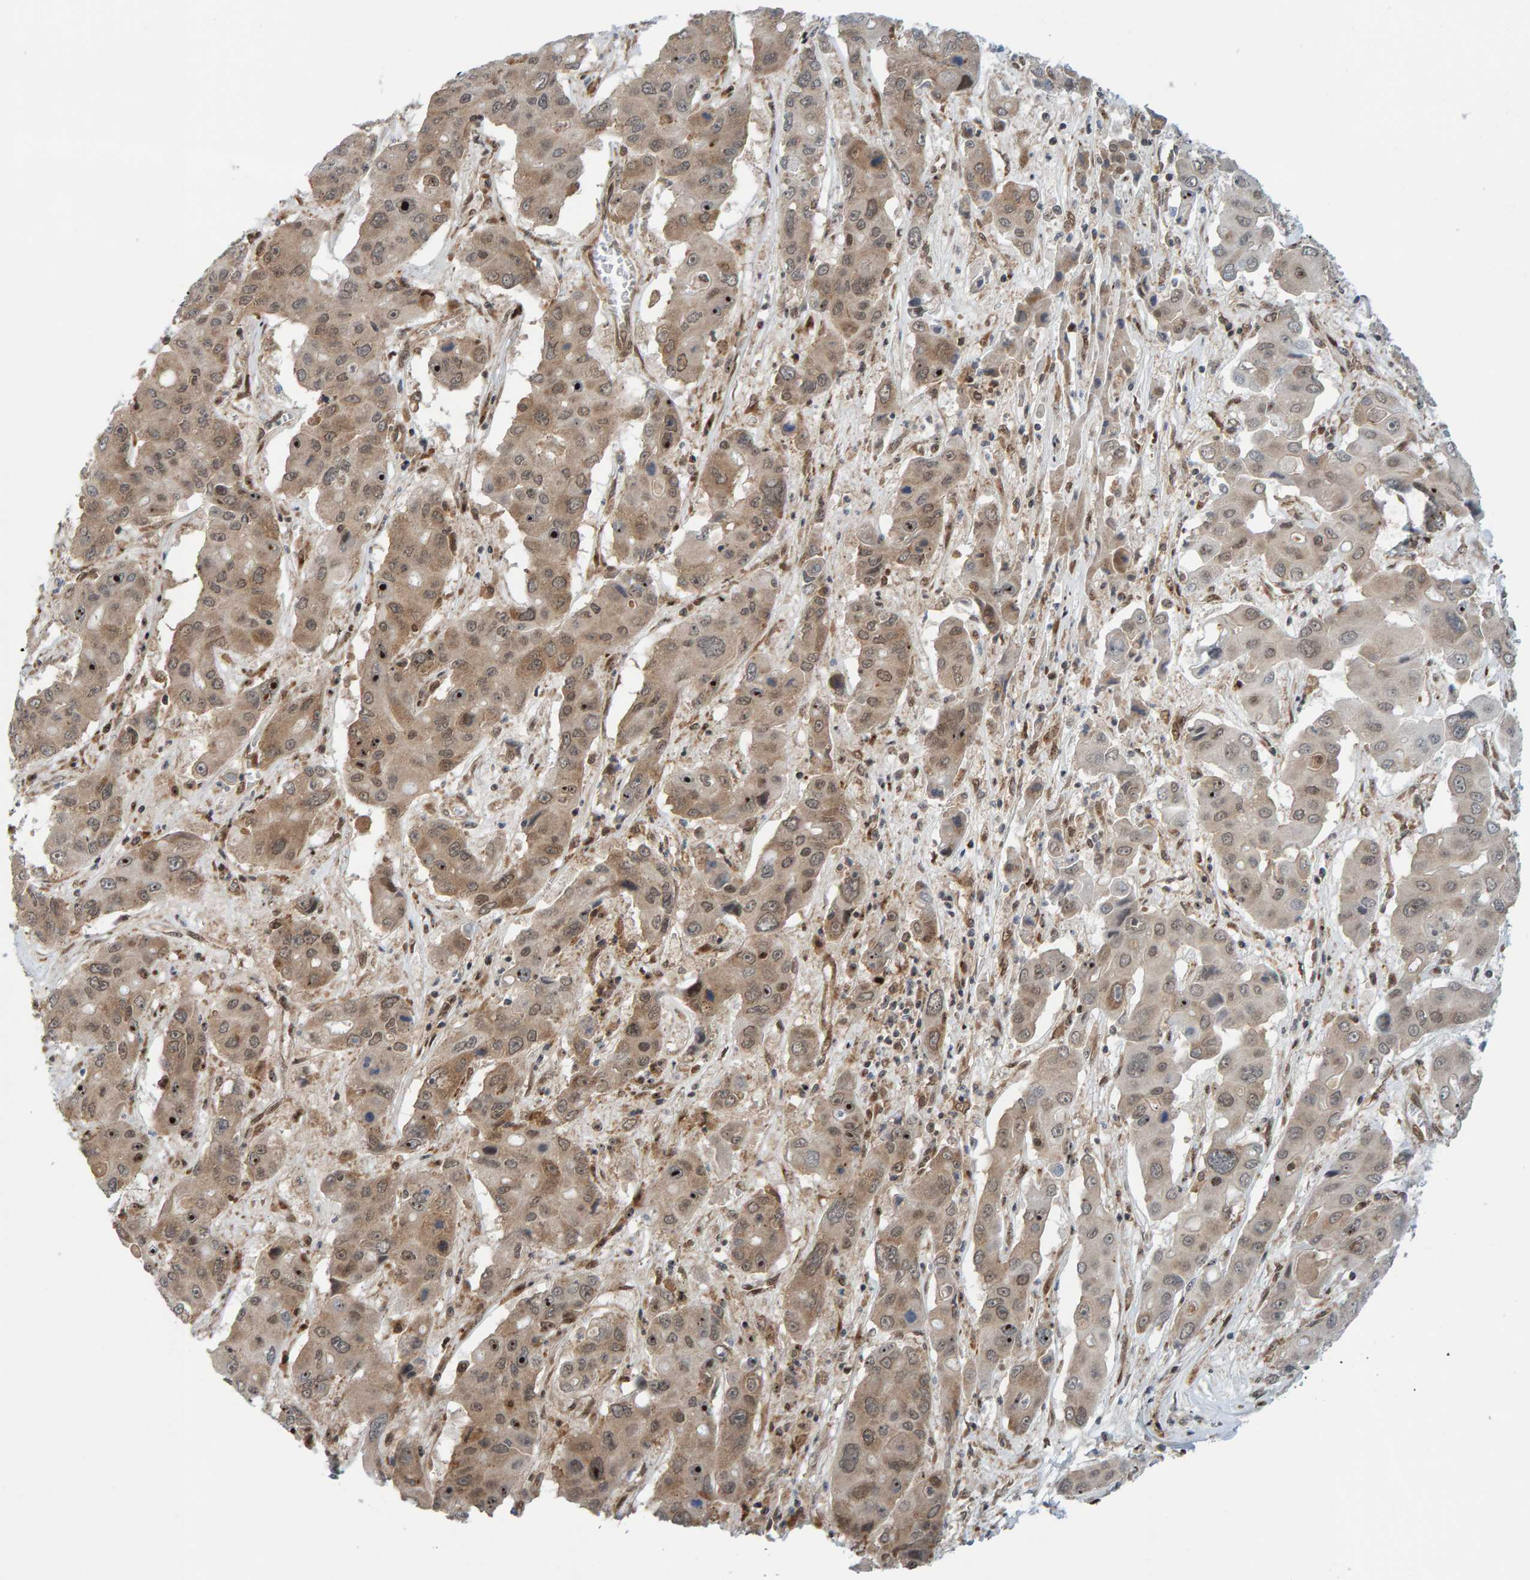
{"staining": {"intensity": "strong", "quantity": "<25%", "location": "cytoplasmic/membranous,nuclear"}, "tissue": "liver cancer", "cell_type": "Tumor cells", "image_type": "cancer", "snomed": [{"axis": "morphology", "description": "Cholangiocarcinoma"}, {"axis": "topography", "description": "Liver"}], "caption": "Cholangiocarcinoma (liver) stained with IHC reveals strong cytoplasmic/membranous and nuclear staining in about <25% of tumor cells.", "gene": "ZNF366", "patient": {"sex": "male", "age": 67}}